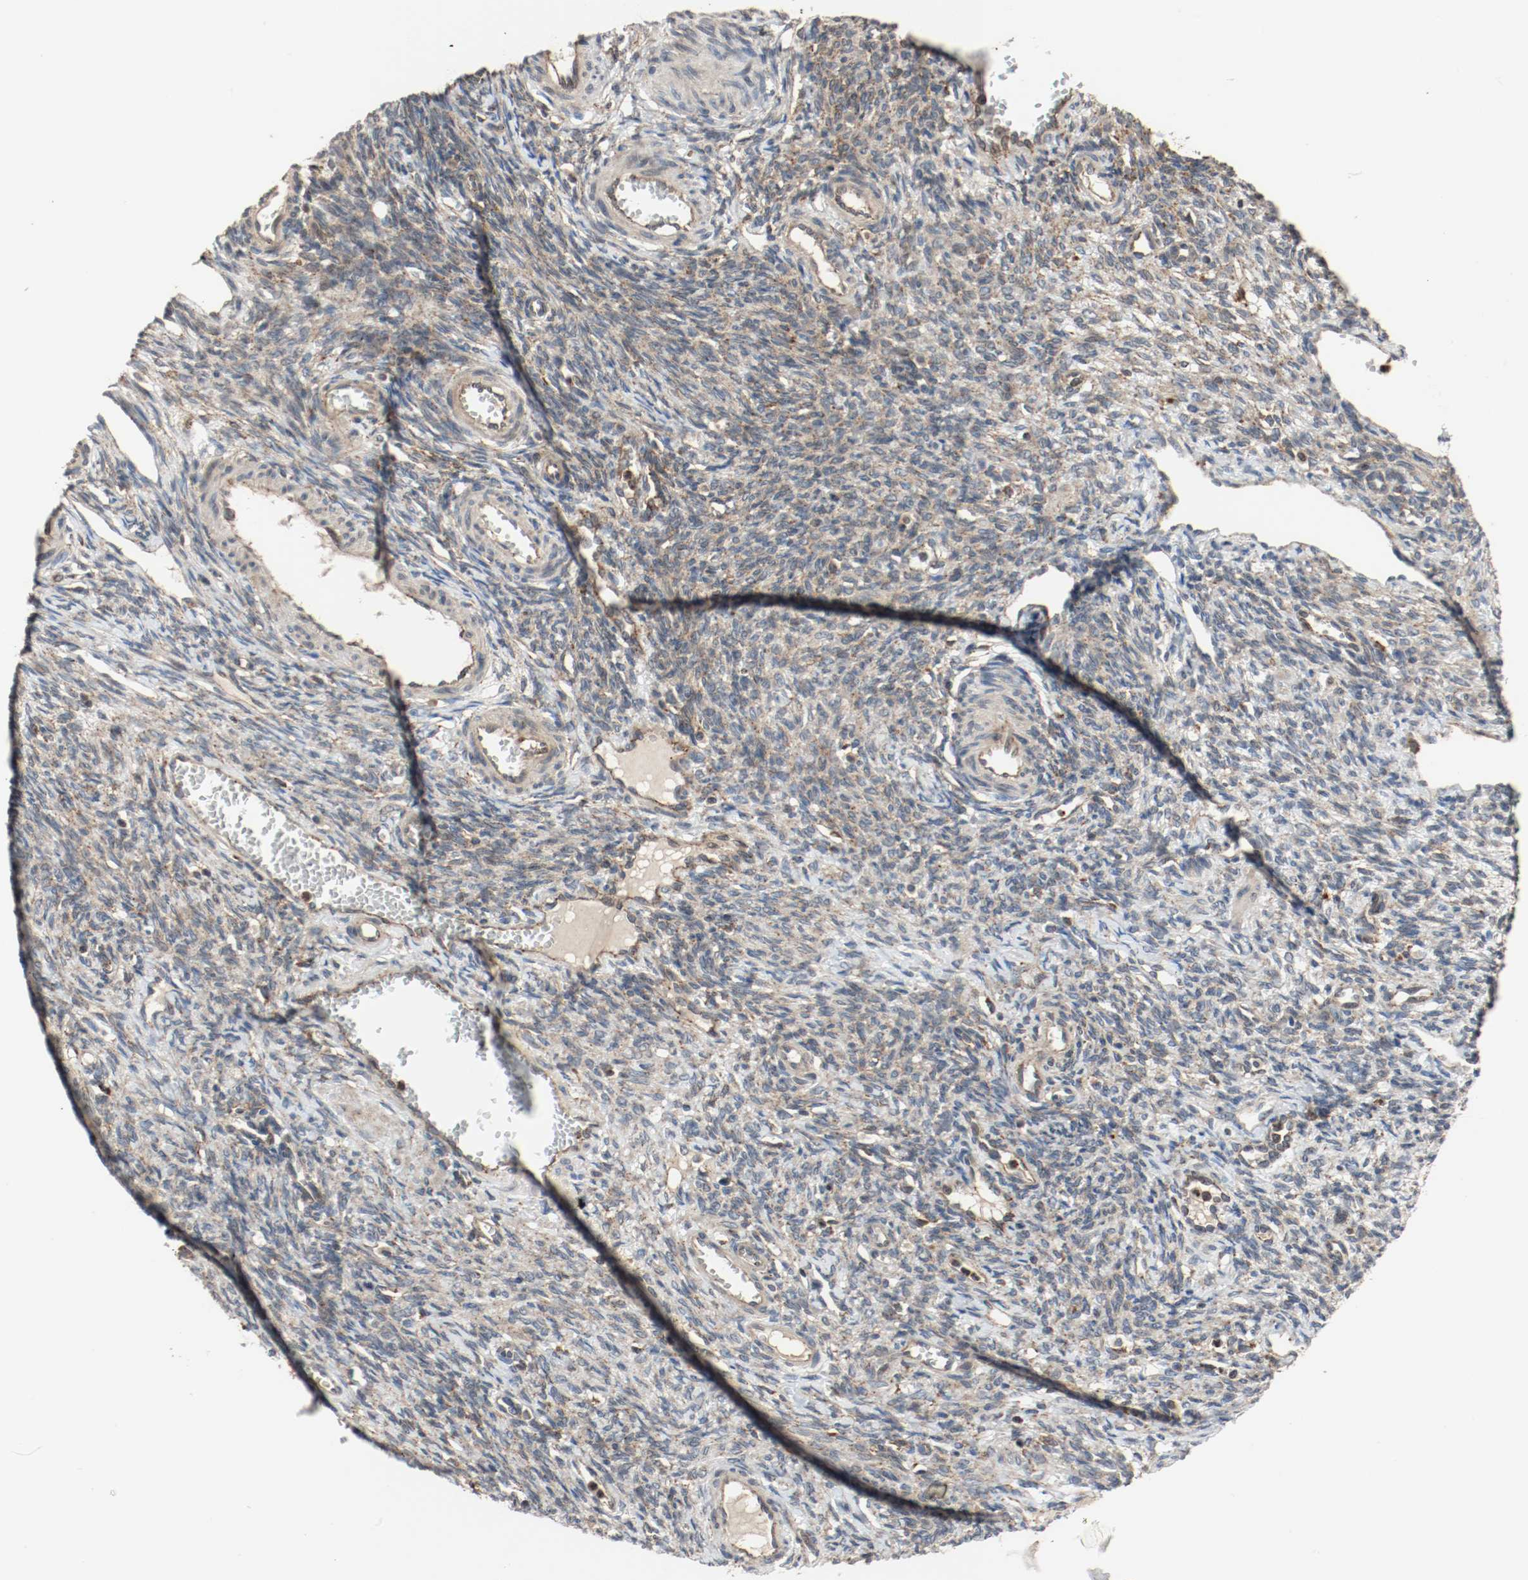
{"staining": {"intensity": "moderate", "quantity": ">75%", "location": "cytoplasmic/membranous"}, "tissue": "ovary", "cell_type": "Ovarian stroma cells", "image_type": "normal", "snomed": [{"axis": "morphology", "description": "Normal tissue, NOS"}, {"axis": "topography", "description": "Ovary"}], "caption": "Protein analysis of unremarkable ovary shows moderate cytoplasmic/membranous expression in about >75% of ovarian stroma cells.", "gene": "LAMP2", "patient": {"sex": "female", "age": 33}}